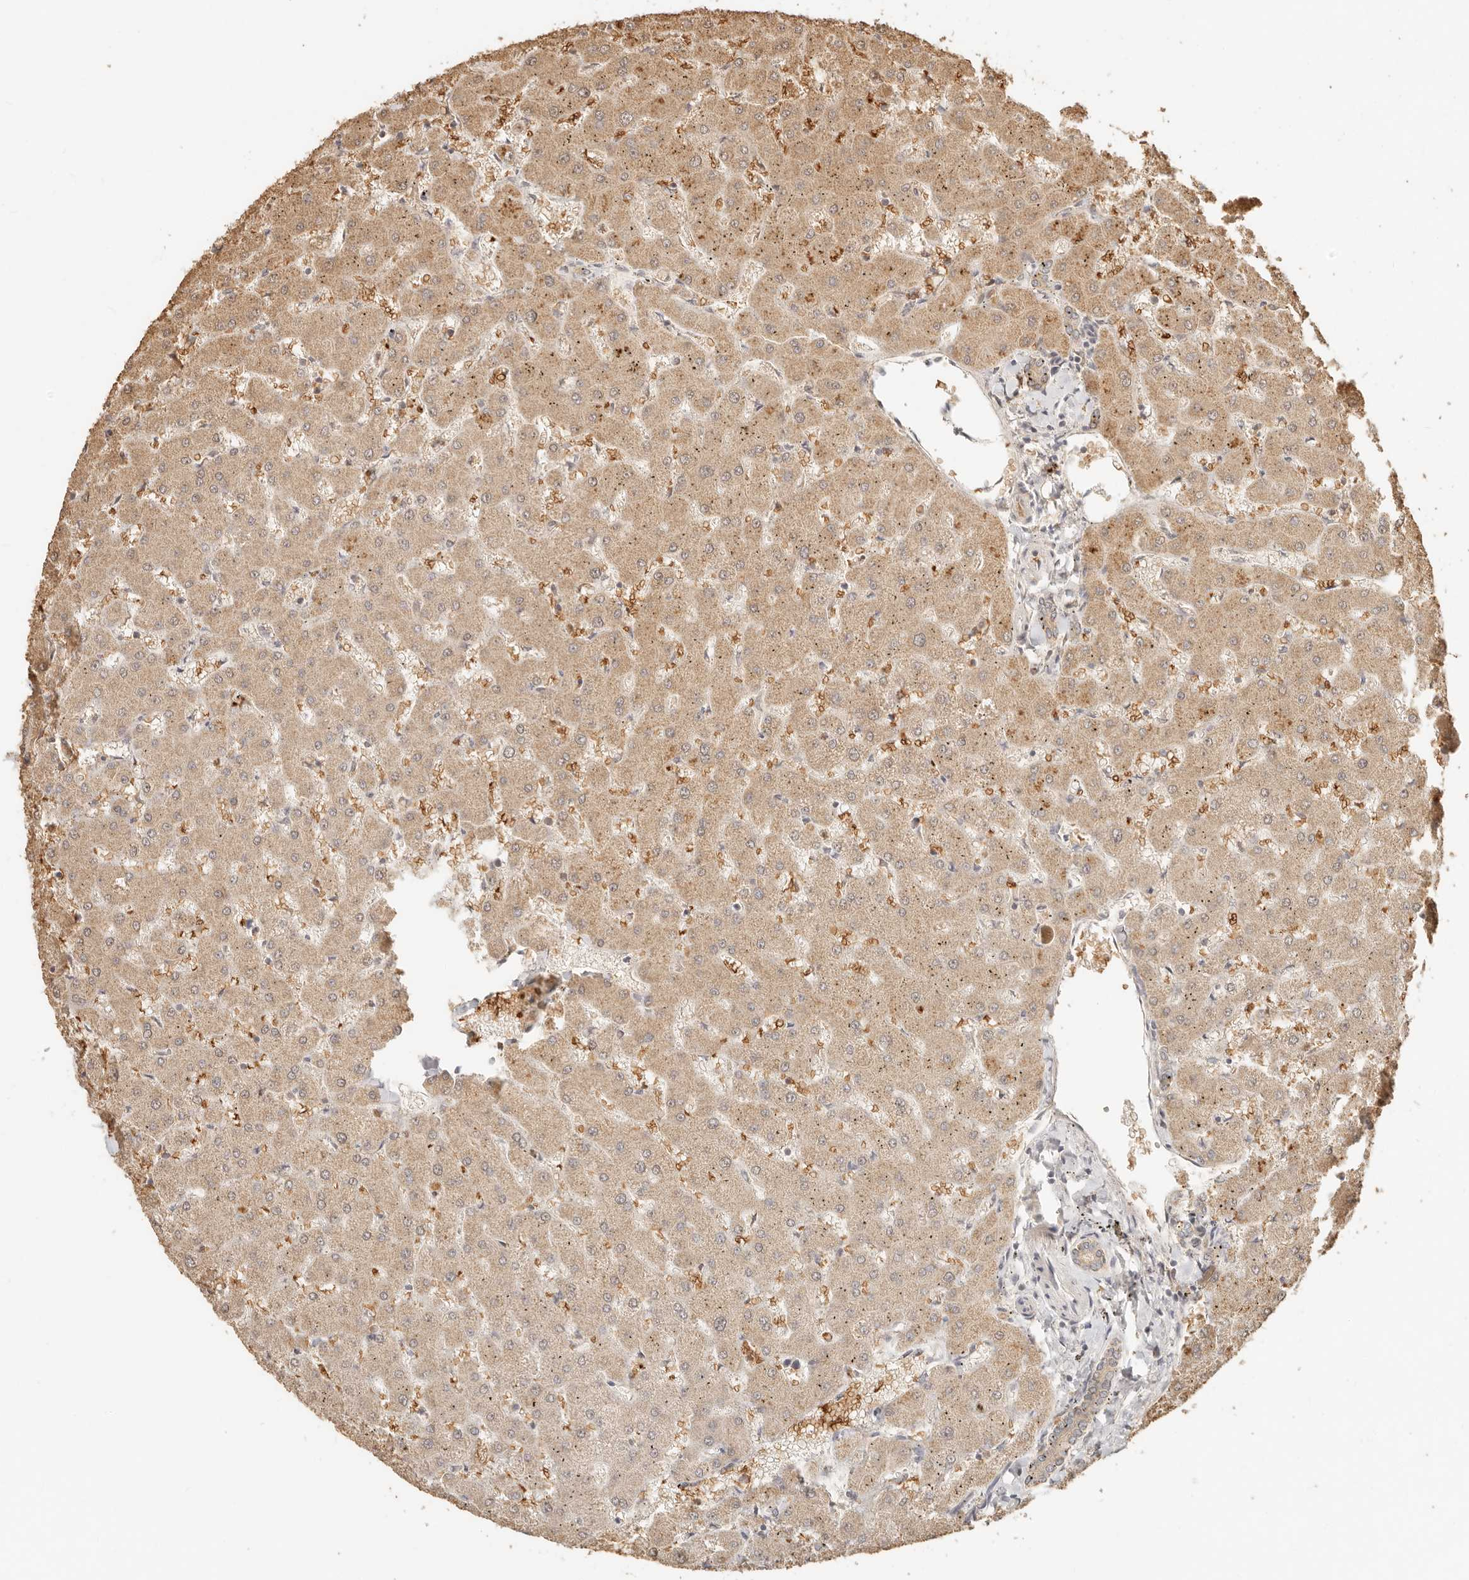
{"staining": {"intensity": "weak", "quantity": "25%-75%", "location": "cytoplasmic/membranous"}, "tissue": "liver", "cell_type": "Cholangiocytes", "image_type": "normal", "snomed": [{"axis": "morphology", "description": "Normal tissue, NOS"}, {"axis": "topography", "description": "Liver"}], "caption": "Unremarkable liver demonstrates weak cytoplasmic/membranous expression in approximately 25%-75% of cholangiocytes The staining is performed using DAB brown chromogen to label protein expression. The nuclei are counter-stained blue using hematoxylin..", "gene": "INTS11", "patient": {"sex": "female", "age": 63}}